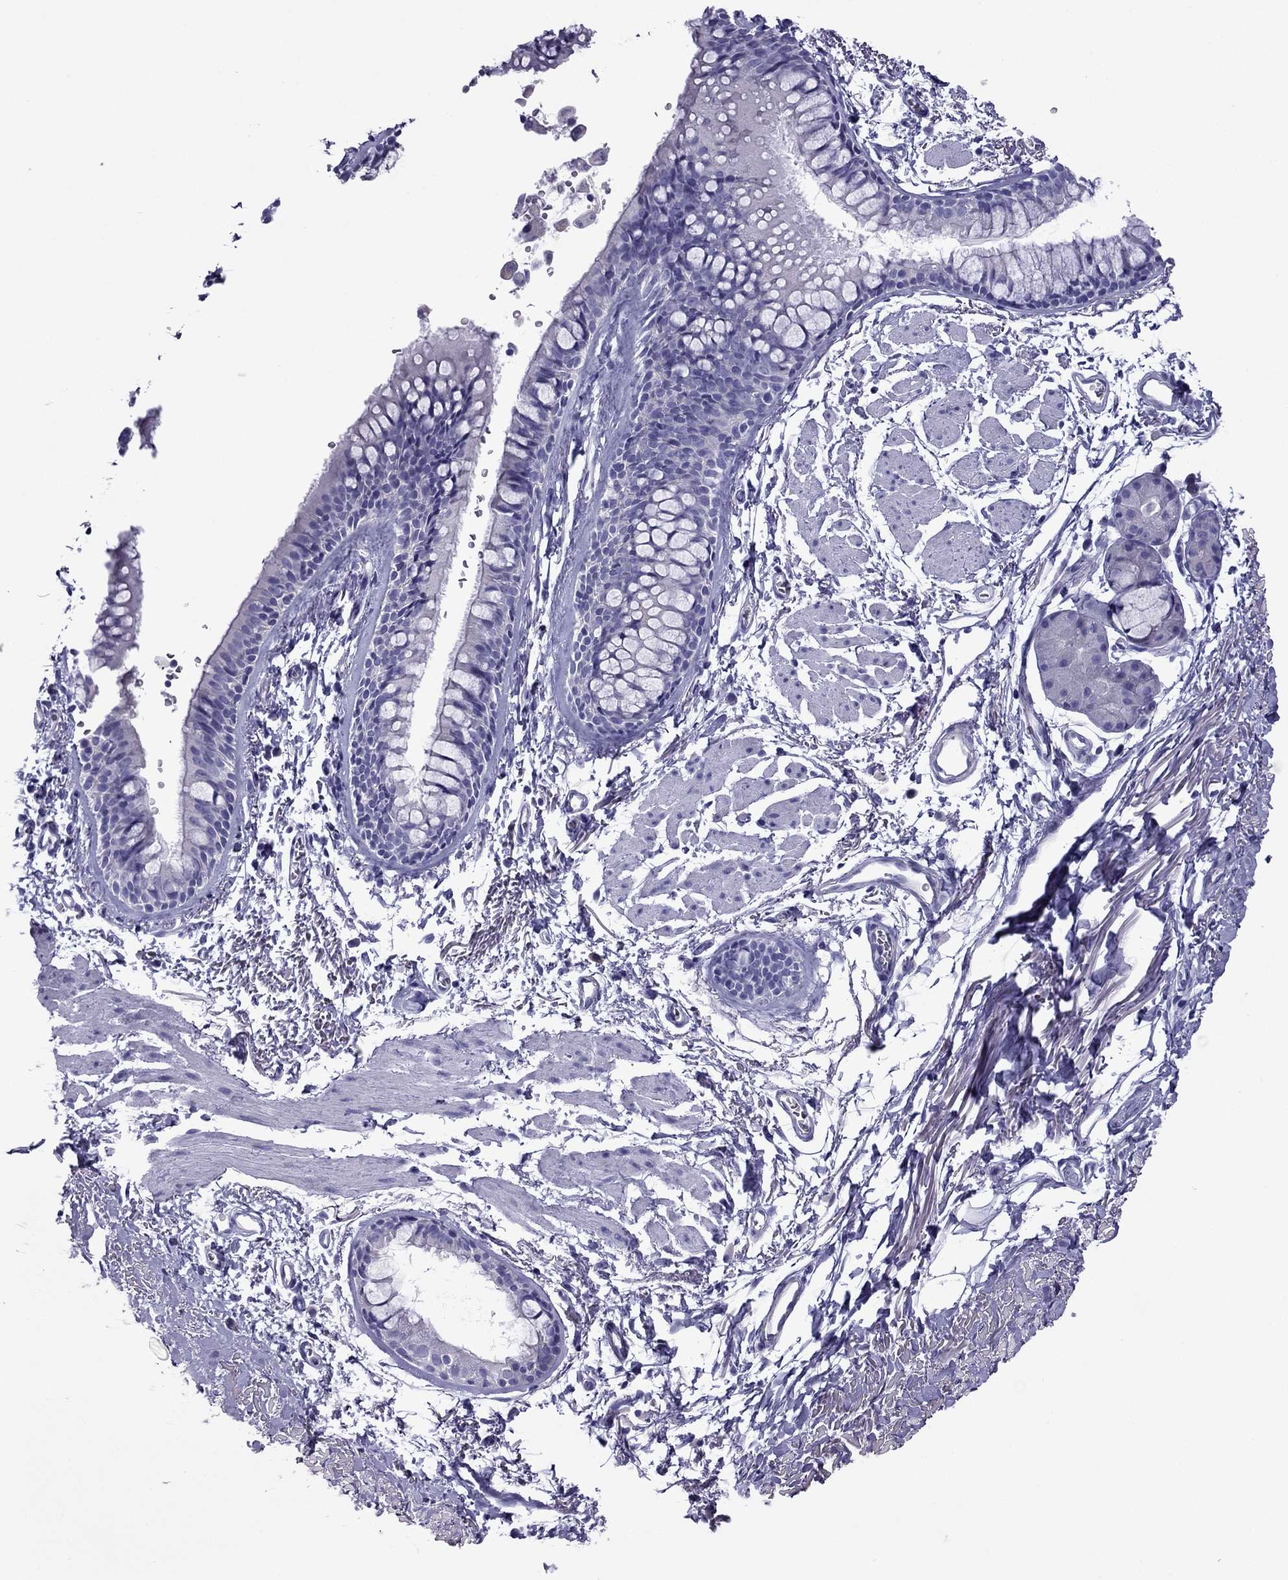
{"staining": {"intensity": "negative", "quantity": "none", "location": "none"}, "tissue": "soft tissue", "cell_type": "Fibroblasts", "image_type": "normal", "snomed": [{"axis": "morphology", "description": "Normal tissue, NOS"}, {"axis": "topography", "description": "Cartilage tissue"}, {"axis": "topography", "description": "Bronchus"}], "caption": "Fibroblasts show no significant expression in normal soft tissue.", "gene": "MYL11", "patient": {"sex": "female", "age": 79}}